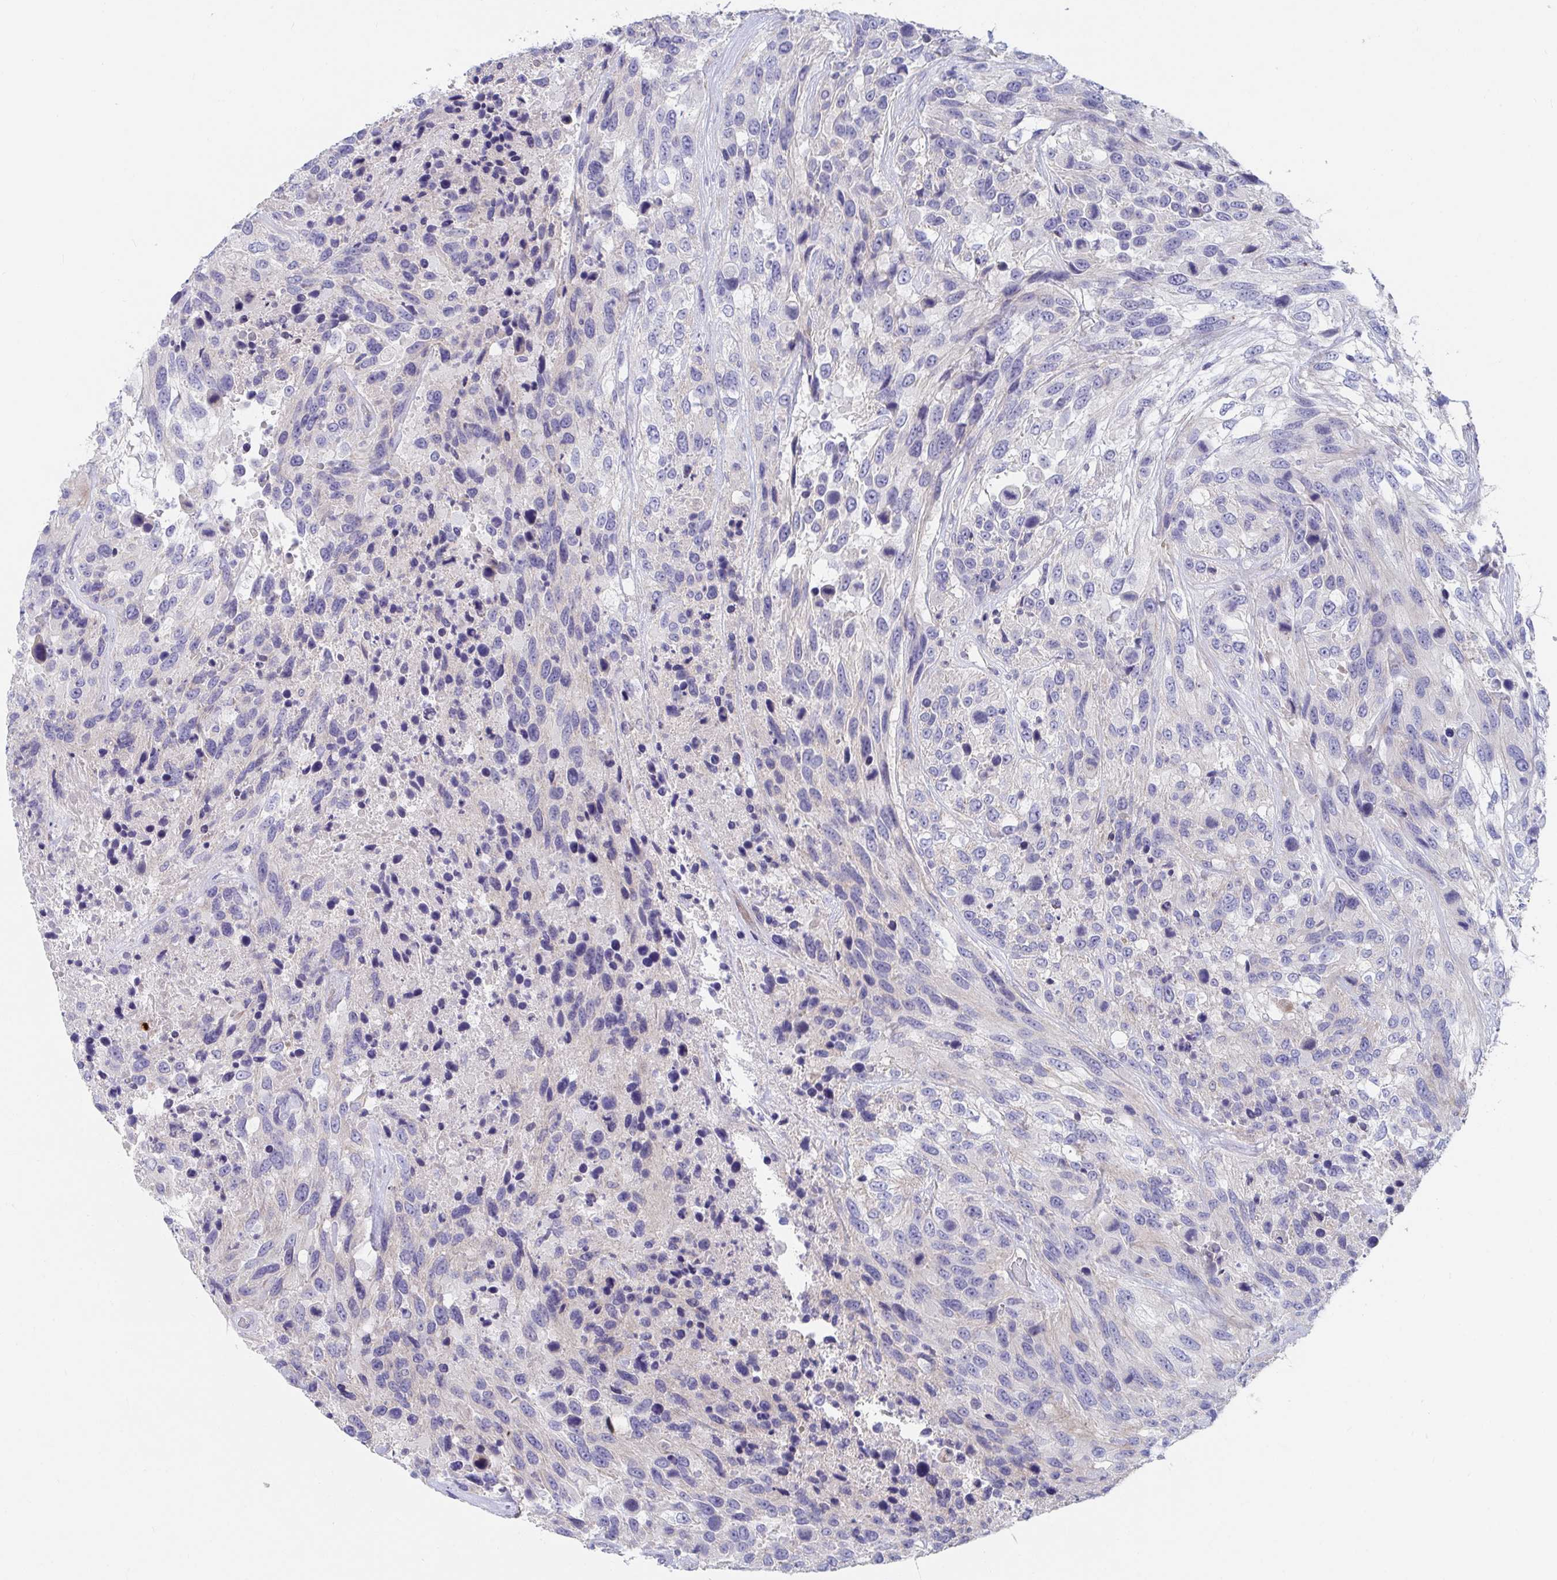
{"staining": {"intensity": "weak", "quantity": "<25%", "location": "cytoplasmic/membranous"}, "tissue": "urothelial cancer", "cell_type": "Tumor cells", "image_type": "cancer", "snomed": [{"axis": "morphology", "description": "Urothelial carcinoma, High grade"}, {"axis": "topography", "description": "Urinary bladder"}], "caption": "IHC of urothelial cancer displays no staining in tumor cells.", "gene": "ZNF561", "patient": {"sex": "female", "age": 70}}